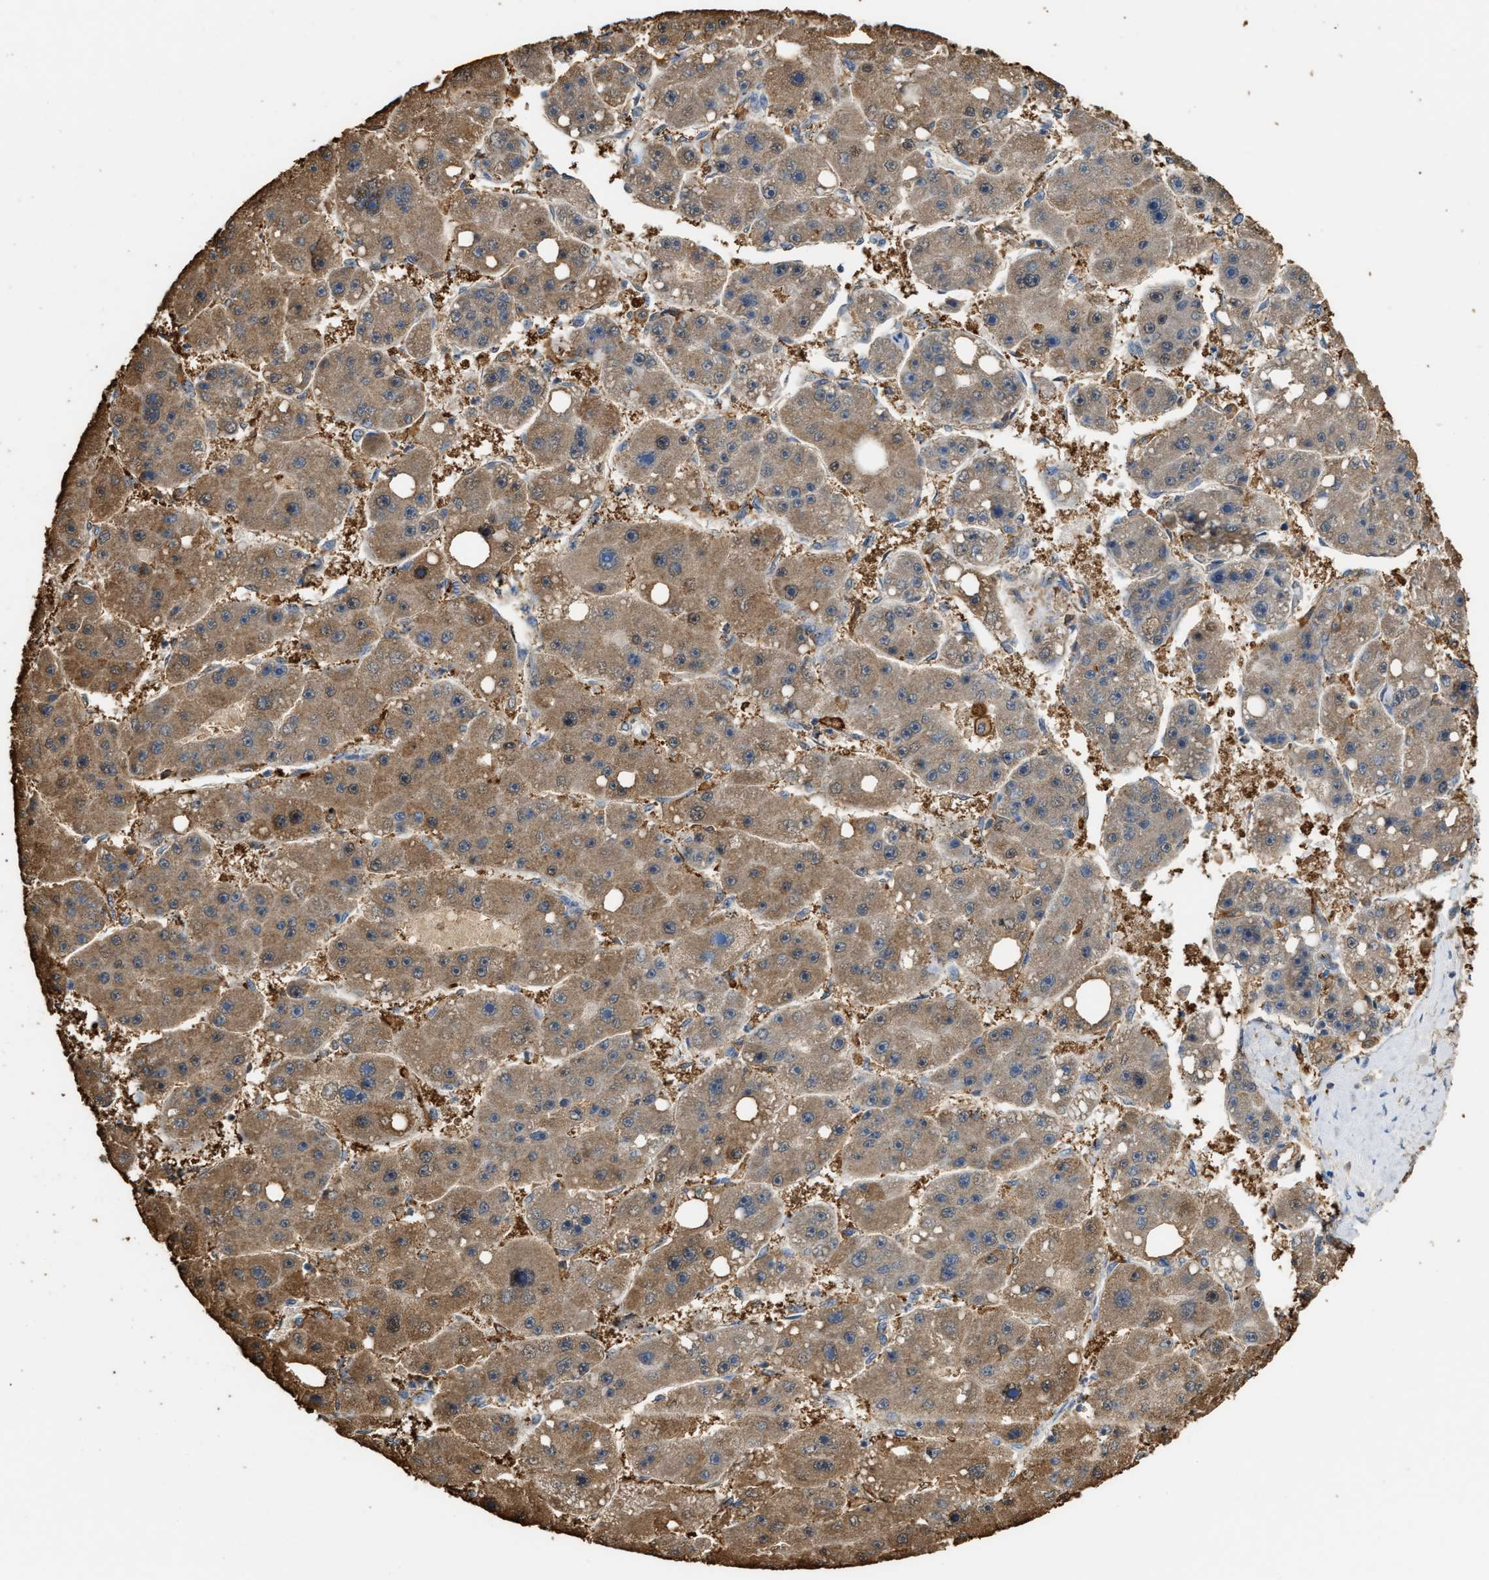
{"staining": {"intensity": "moderate", "quantity": ">75%", "location": "cytoplasmic/membranous"}, "tissue": "liver cancer", "cell_type": "Tumor cells", "image_type": "cancer", "snomed": [{"axis": "morphology", "description": "Carcinoma, Hepatocellular, NOS"}, {"axis": "topography", "description": "Liver"}], "caption": "Protein expression analysis of liver cancer (hepatocellular carcinoma) demonstrates moderate cytoplasmic/membranous positivity in about >75% of tumor cells. (DAB (3,3'-diaminobenzidine) = brown stain, brightfield microscopy at high magnification).", "gene": "GCN1", "patient": {"sex": "female", "age": 61}}